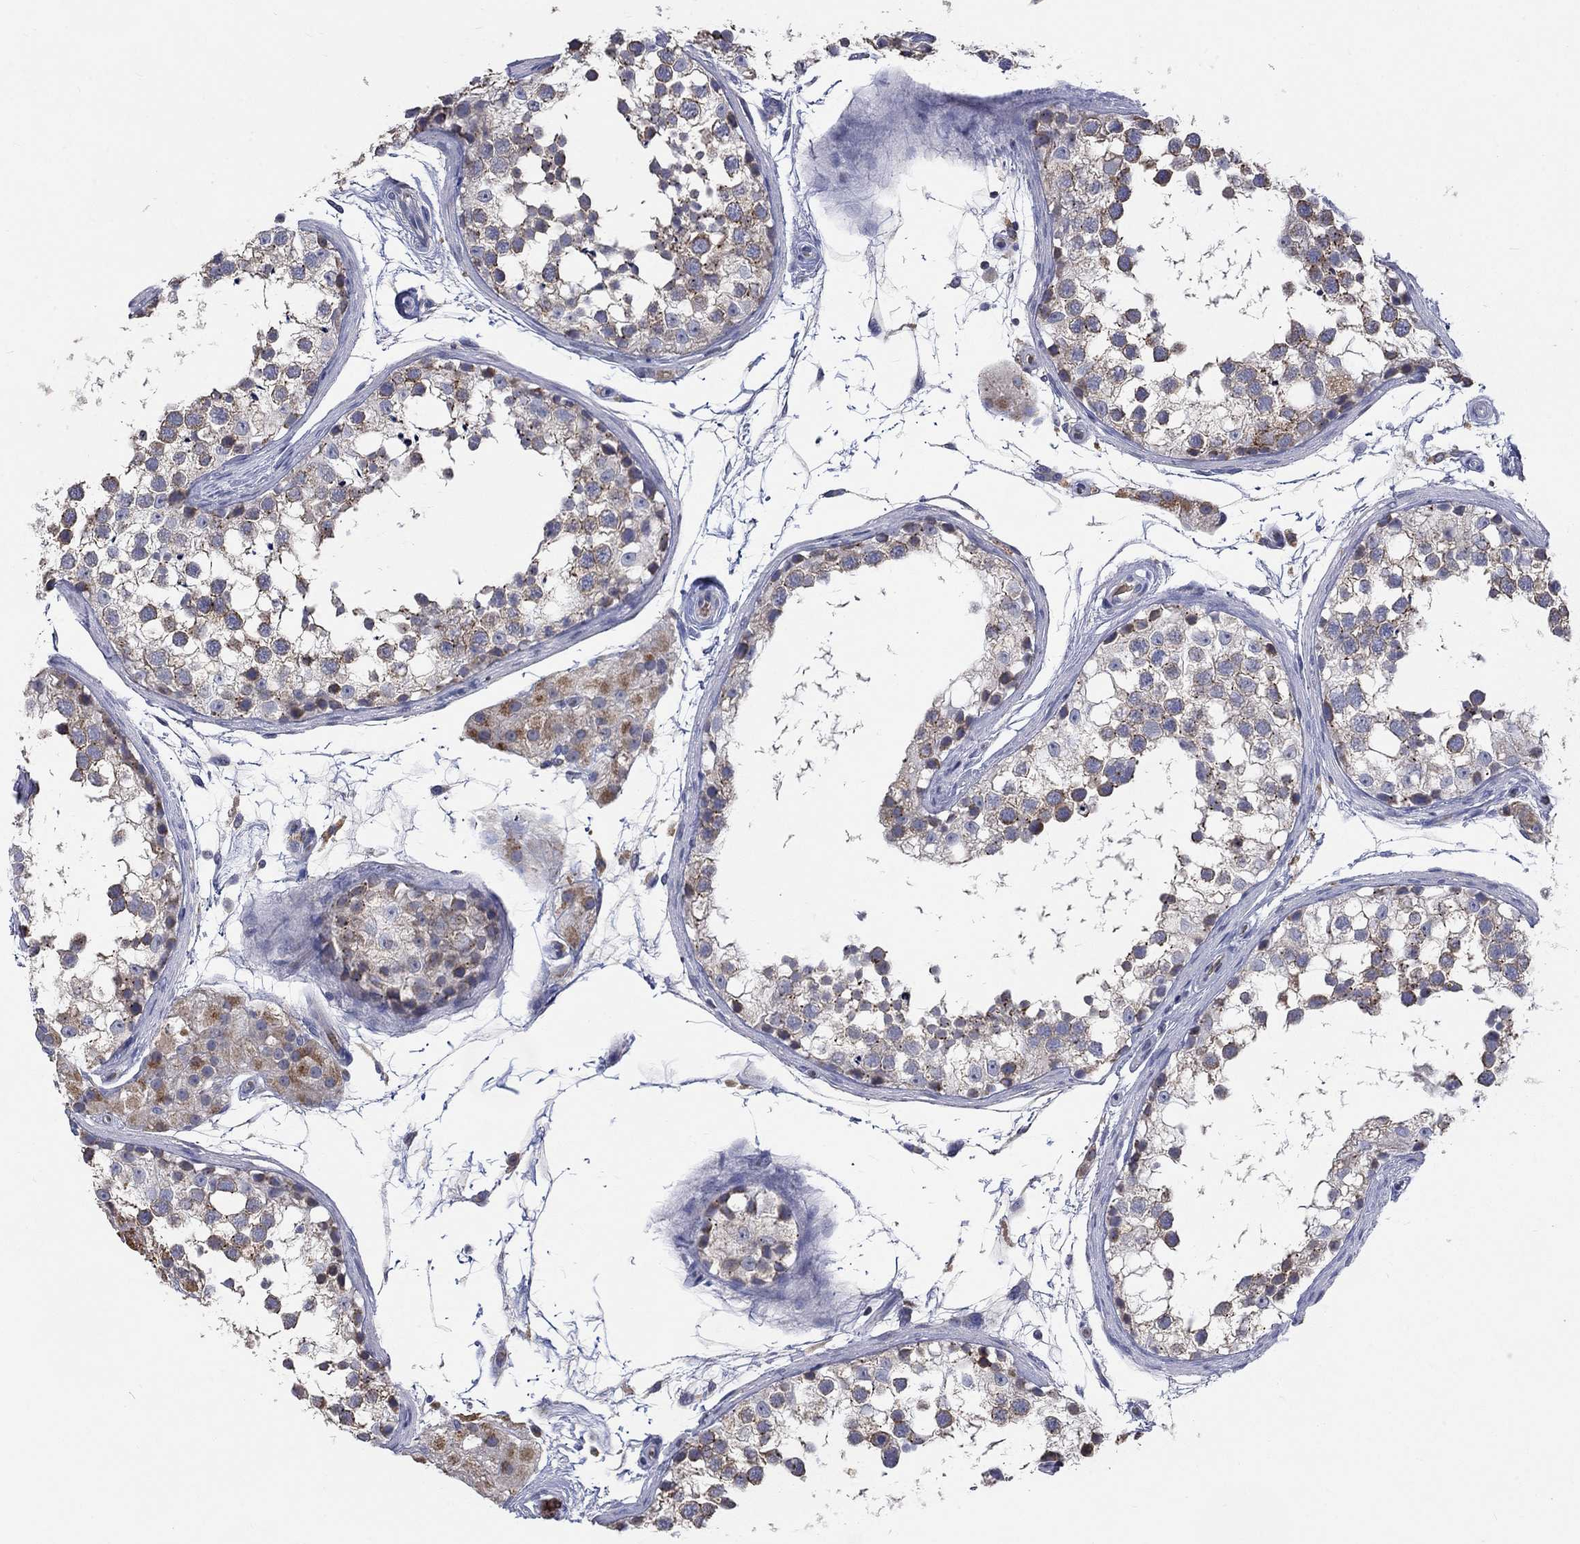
{"staining": {"intensity": "moderate", "quantity": "<25%", "location": "cytoplasmic/membranous"}, "tissue": "testis", "cell_type": "Cells in seminiferous ducts", "image_type": "normal", "snomed": [{"axis": "morphology", "description": "Normal tissue, NOS"}, {"axis": "morphology", "description": "Seminoma, NOS"}, {"axis": "topography", "description": "Testis"}], "caption": "About <25% of cells in seminiferous ducts in normal testis demonstrate moderate cytoplasmic/membranous protein positivity as visualized by brown immunohistochemical staining.", "gene": "UGT8", "patient": {"sex": "male", "age": 65}}